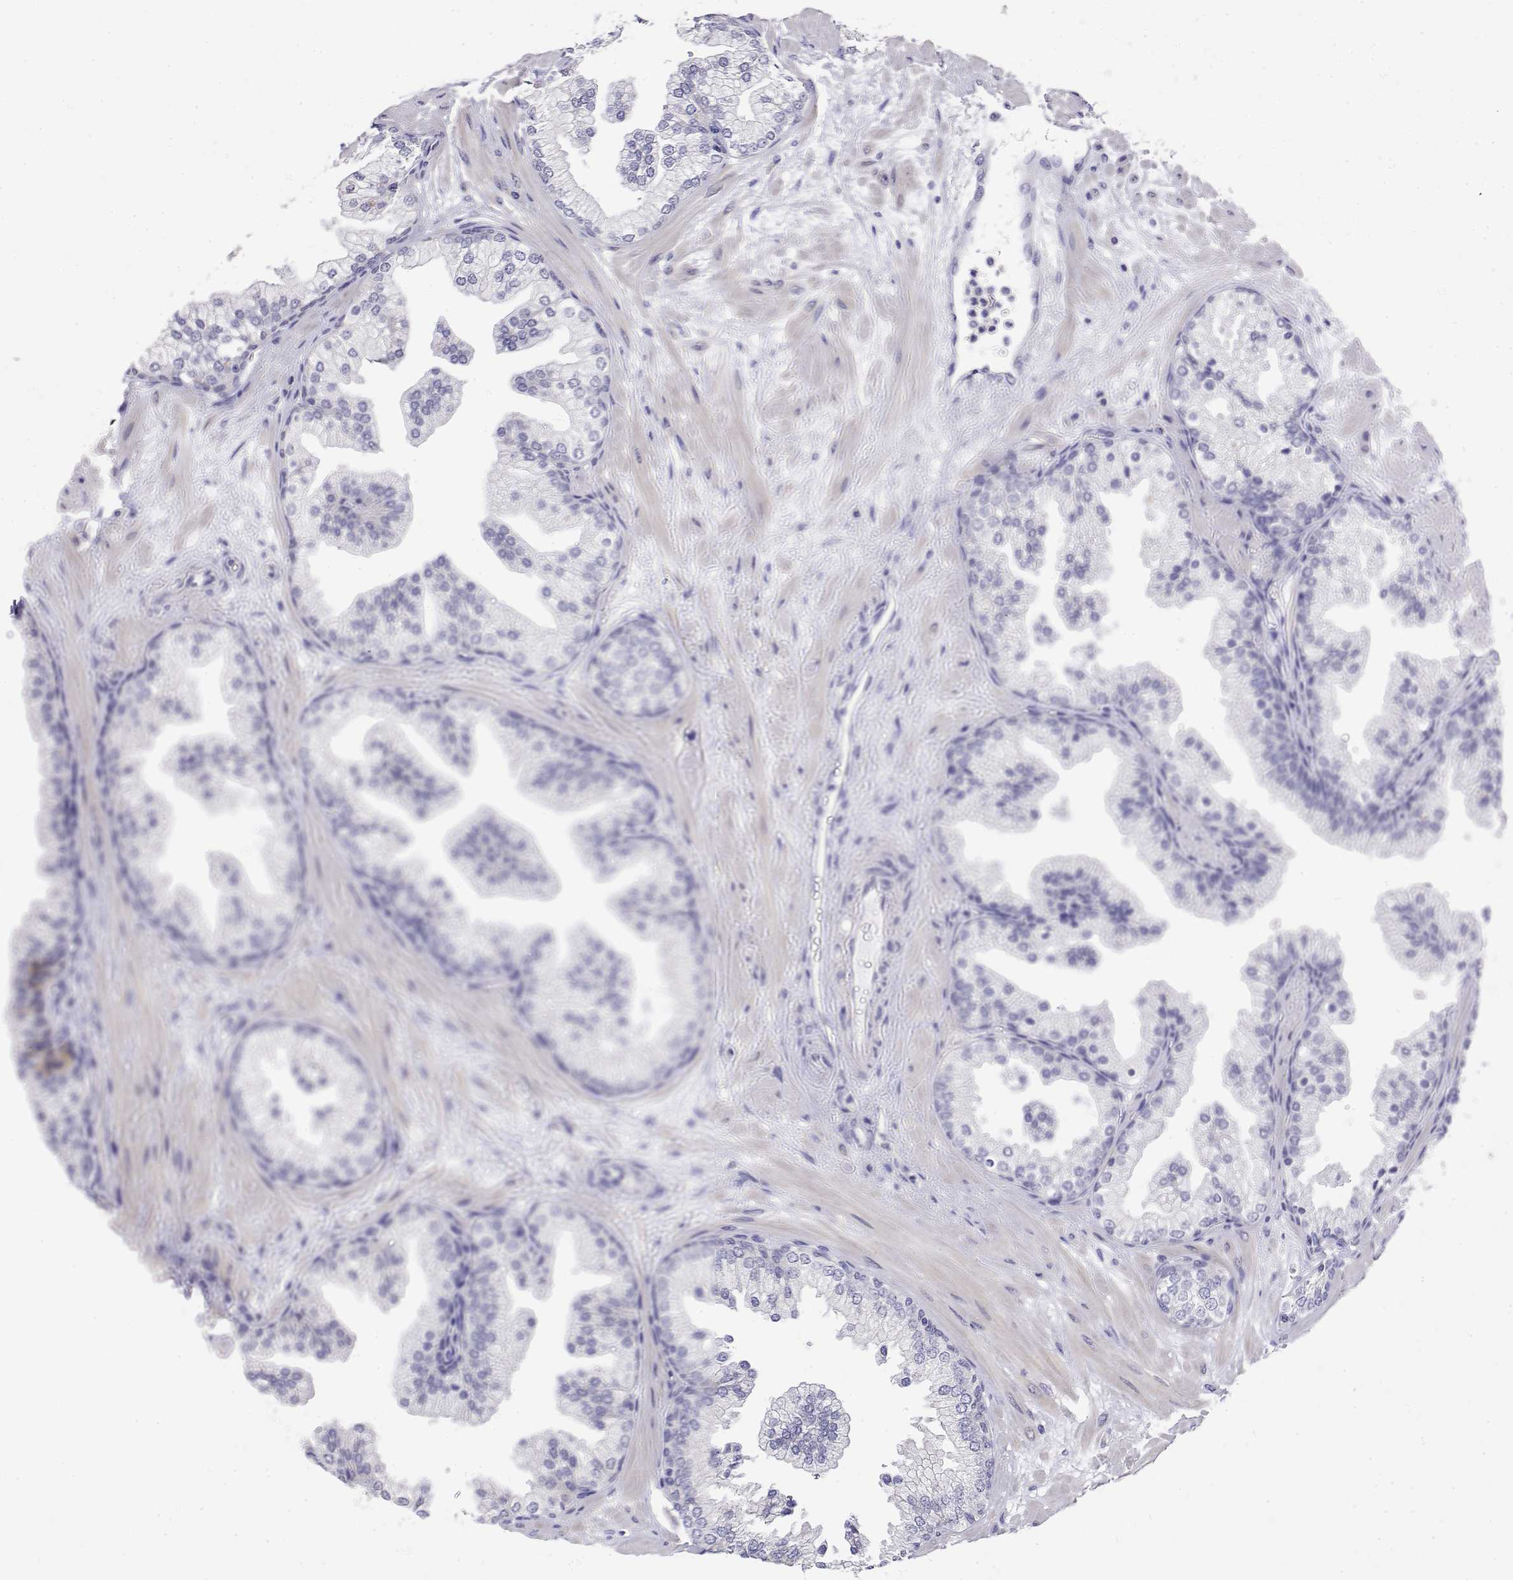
{"staining": {"intensity": "negative", "quantity": "none", "location": "none"}, "tissue": "prostate", "cell_type": "Glandular cells", "image_type": "normal", "snomed": [{"axis": "morphology", "description": "Normal tissue, NOS"}, {"axis": "topography", "description": "Prostate"}, {"axis": "topography", "description": "Peripheral nerve tissue"}], "caption": "Photomicrograph shows no significant protein staining in glandular cells of normal prostate.", "gene": "LY6D", "patient": {"sex": "male", "age": 61}}